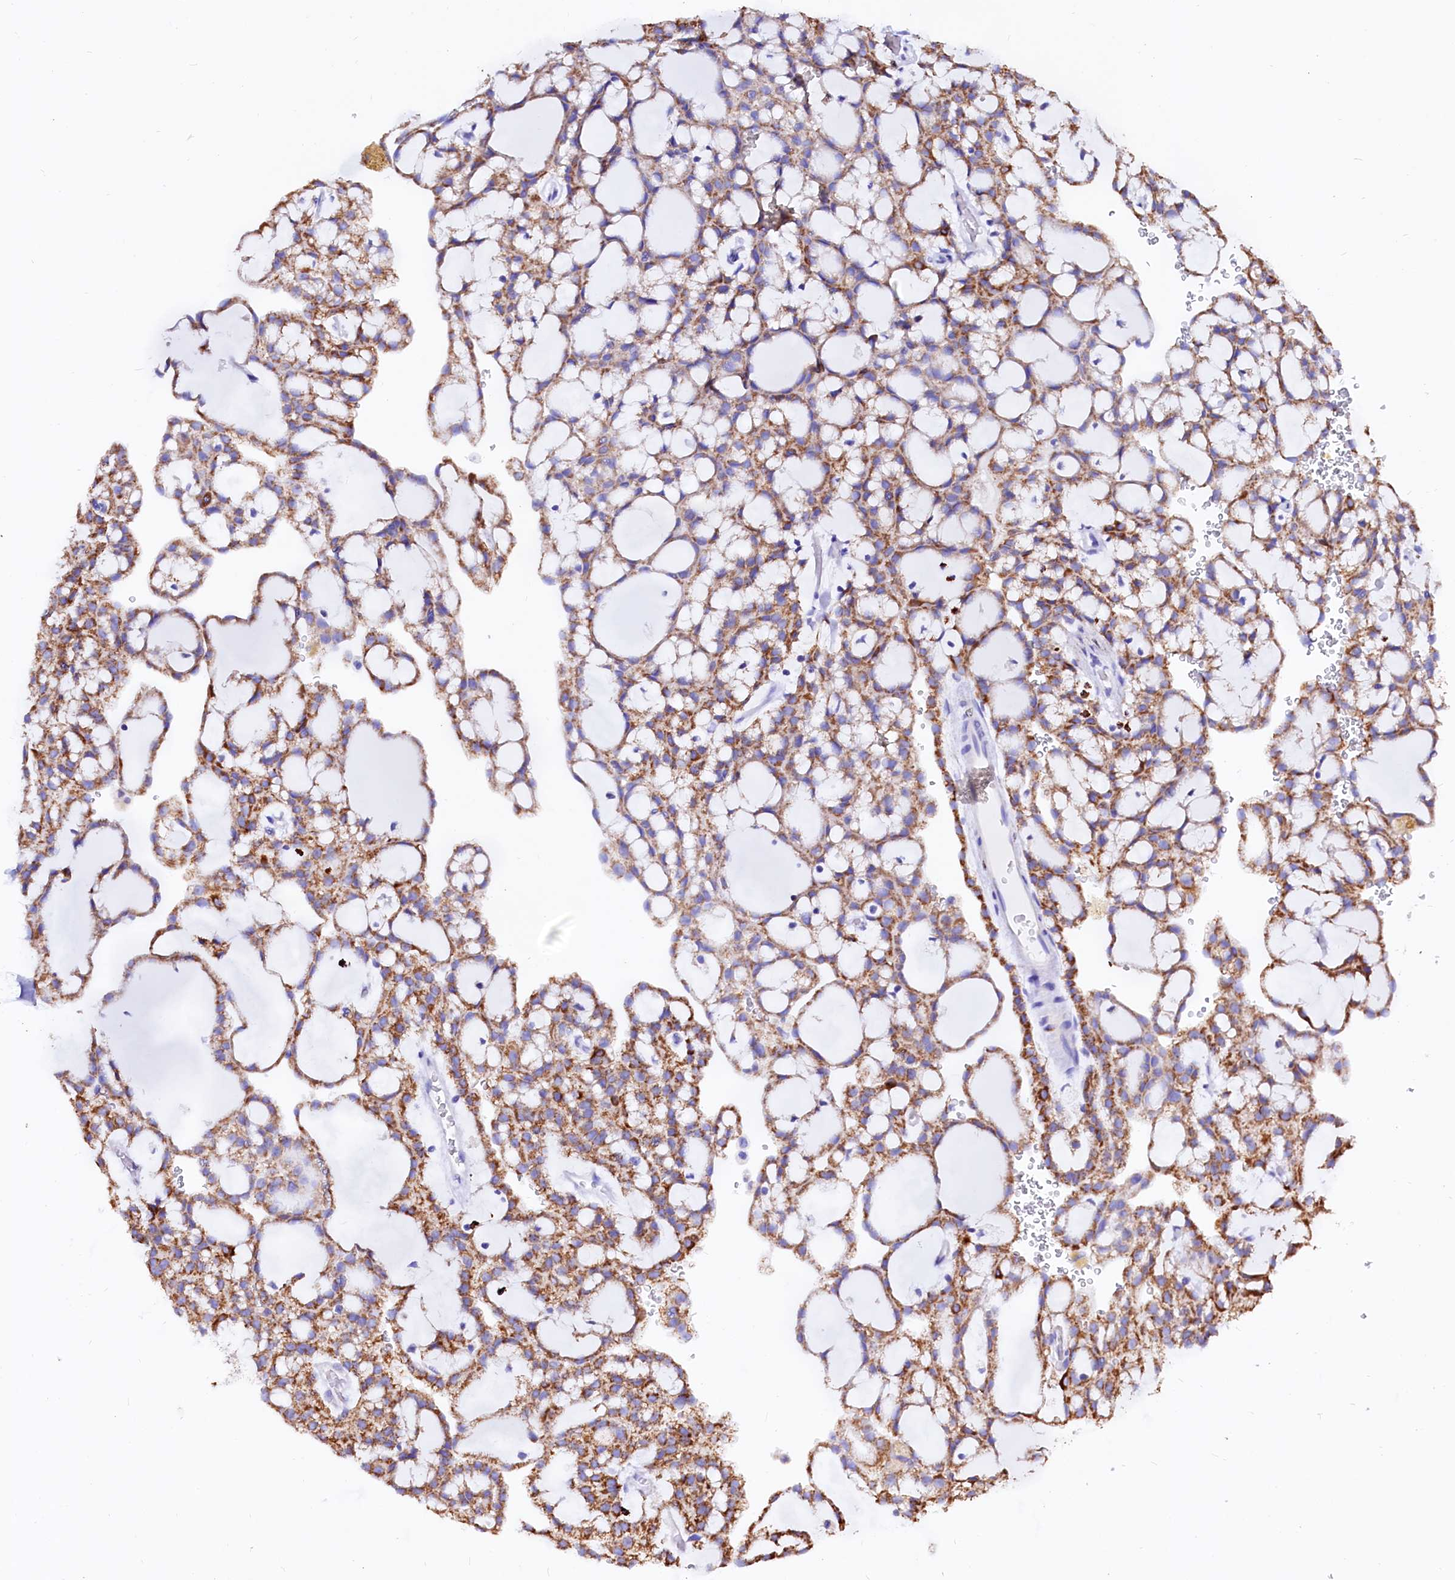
{"staining": {"intensity": "strong", "quantity": ">75%", "location": "cytoplasmic/membranous"}, "tissue": "renal cancer", "cell_type": "Tumor cells", "image_type": "cancer", "snomed": [{"axis": "morphology", "description": "Adenocarcinoma, NOS"}, {"axis": "topography", "description": "Kidney"}], "caption": "A high amount of strong cytoplasmic/membranous positivity is identified in approximately >75% of tumor cells in renal cancer tissue. (brown staining indicates protein expression, while blue staining denotes nuclei).", "gene": "MAOB", "patient": {"sex": "male", "age": 63}}